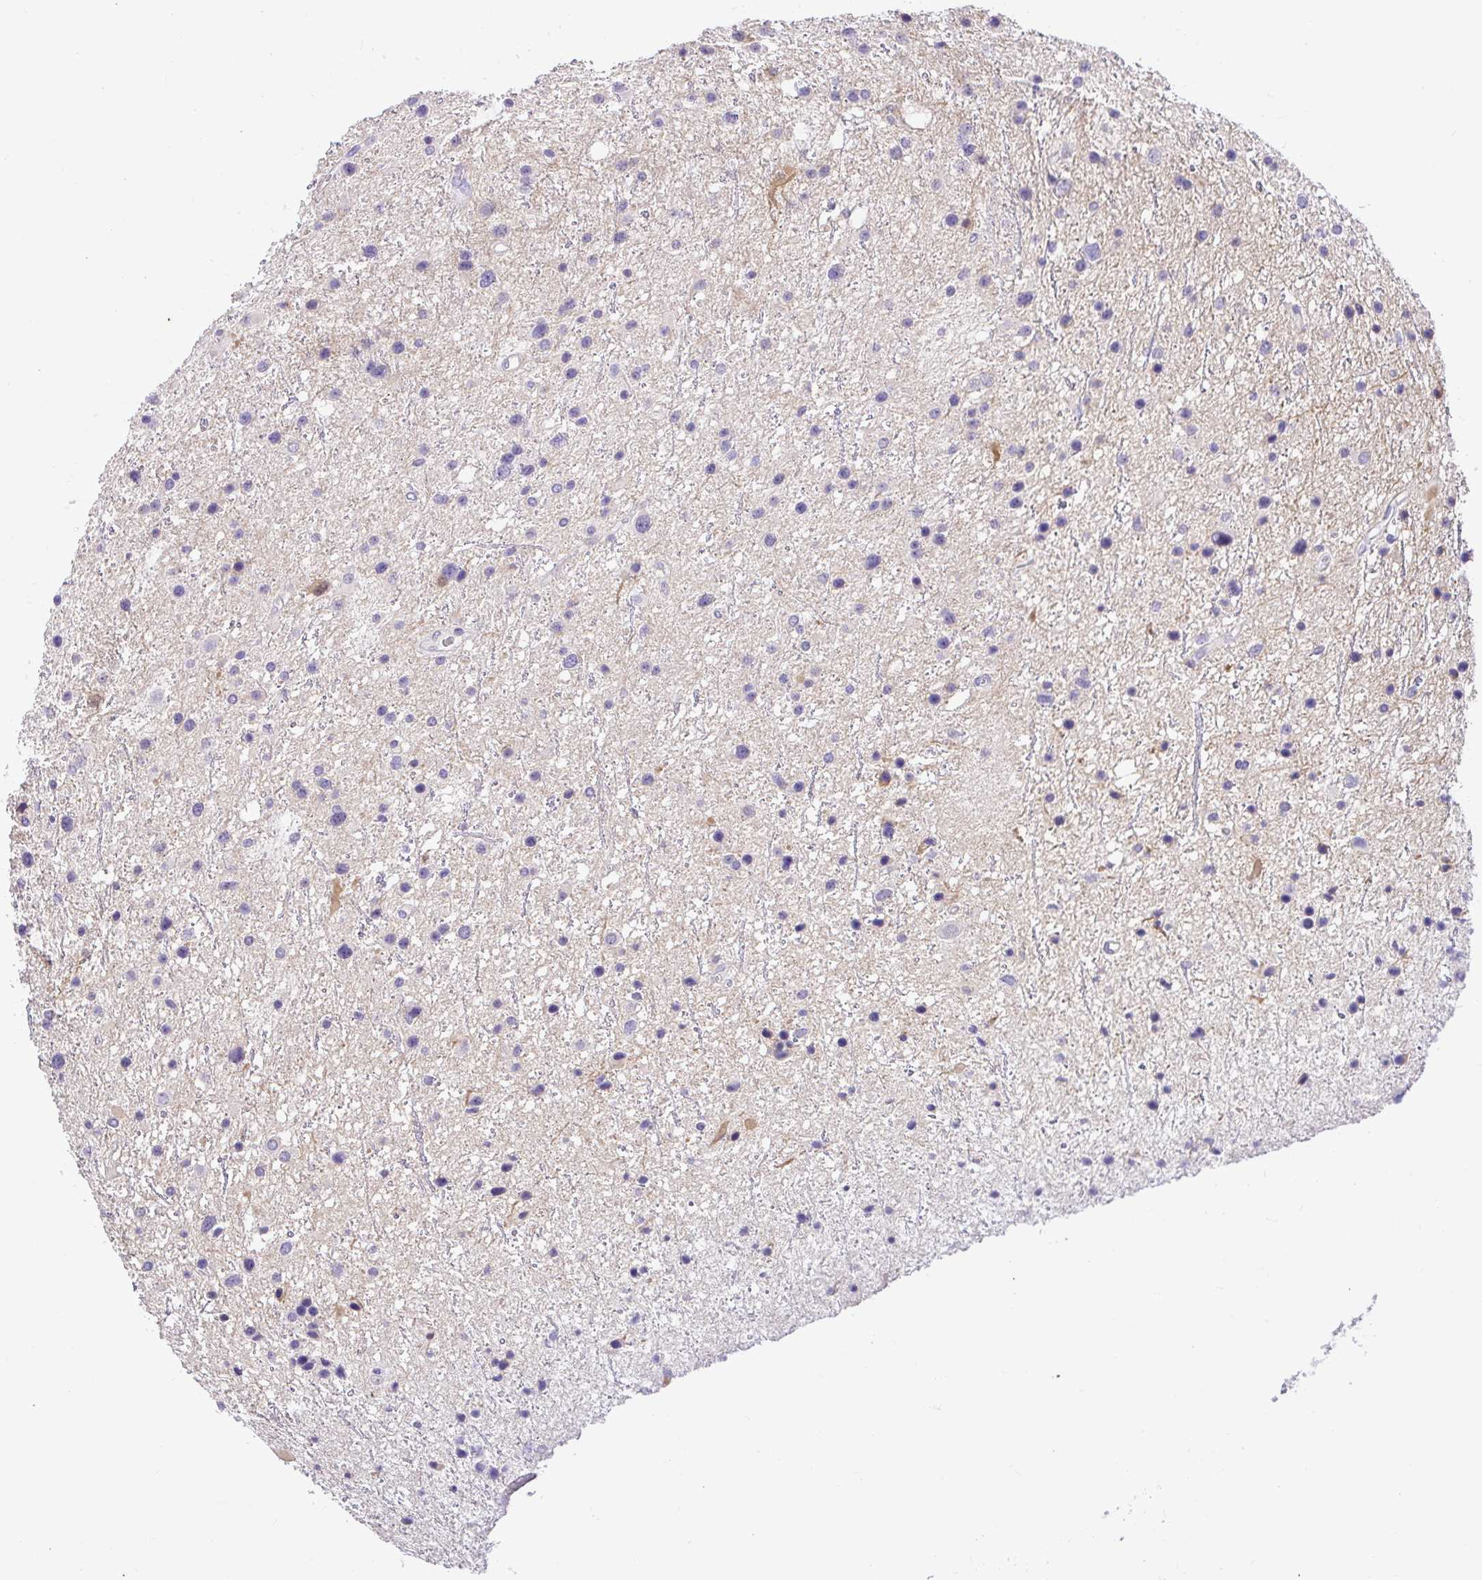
{"staining": {"intensity": "negative", "quantity": "none", "location": "none"}, "tissue": "glioma", "cell_type": "Tumor cells", "image_type": "cancer", "snomed": [{"axis": "morphology", "description": "Glioma, malignant, Low grade"}, {"axis": "topography", "description": "Brain"}], "caption": "The immunohistochemistry histopathology image has no significant positivity in tumor cells of glioma tissue. (DAB IHC, high magnification).", "gene": "CDO1", "patient": {"sex": "female", "age": 32}}